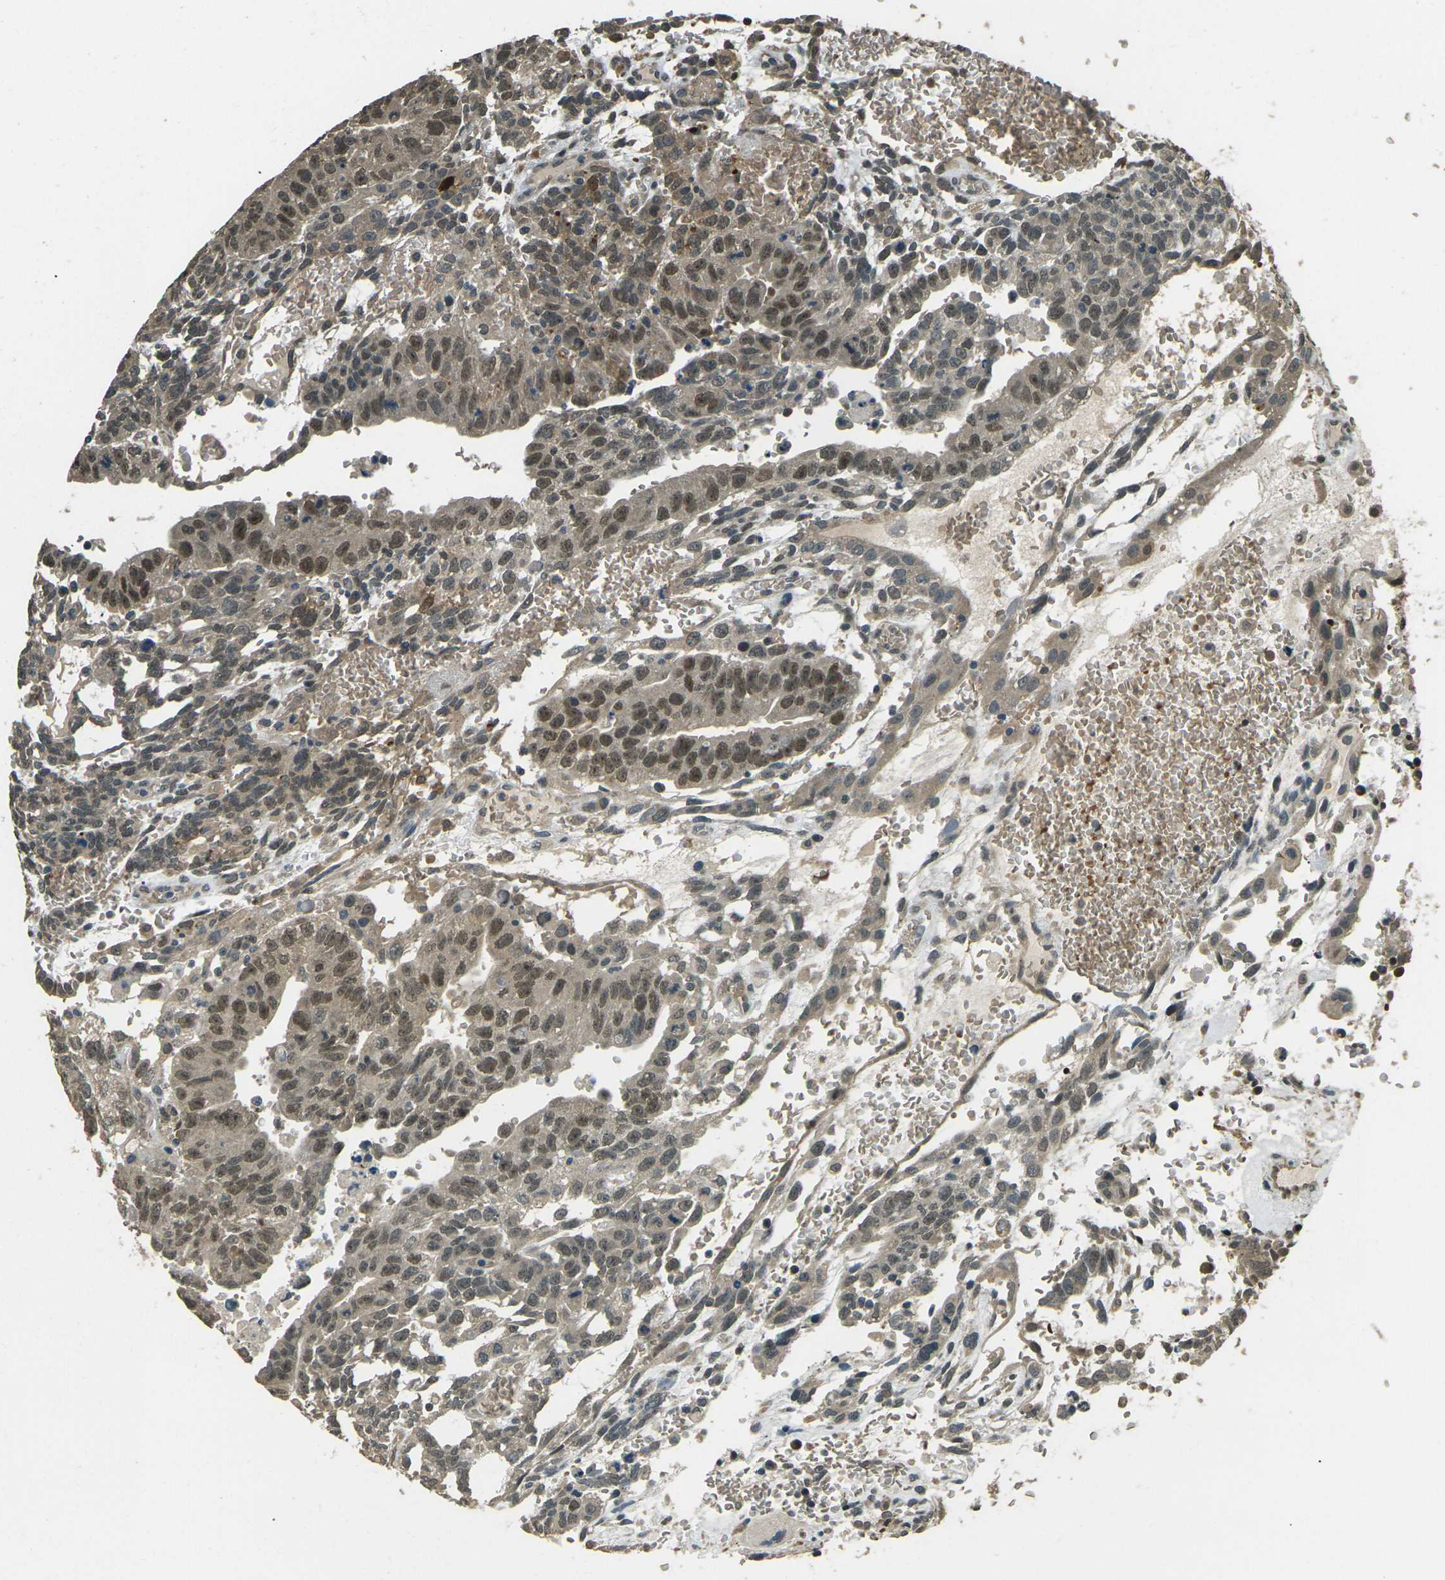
{"staining": {"intensity": "weak", "quantity": ">75%", "location": "cytoplasmic/membranous,nuclear"}, "tissue": "testis cancer", "cell_type": "Tumor cells", "image_type": "cancer", "snomed": [{"axis": "morphology", "description": "Seminoma, NOS"}, {"axis": "morphology", "description": "Carcinoma, Embryonal, NOS"}, {"axis": "topography", "description": "Testis"}], "caption": "Immunohistochemistry (IHC) of testis cancer (seminoma) exhibits low levels of weak cytoplasmic/membranous and nuclear expression in about >75% of tumor cells. (DAB IHC, brown staining for protein, blue staining for nuclei).", "gene": "TOR1A", "patient": {"sex": "male", "age": 52}}